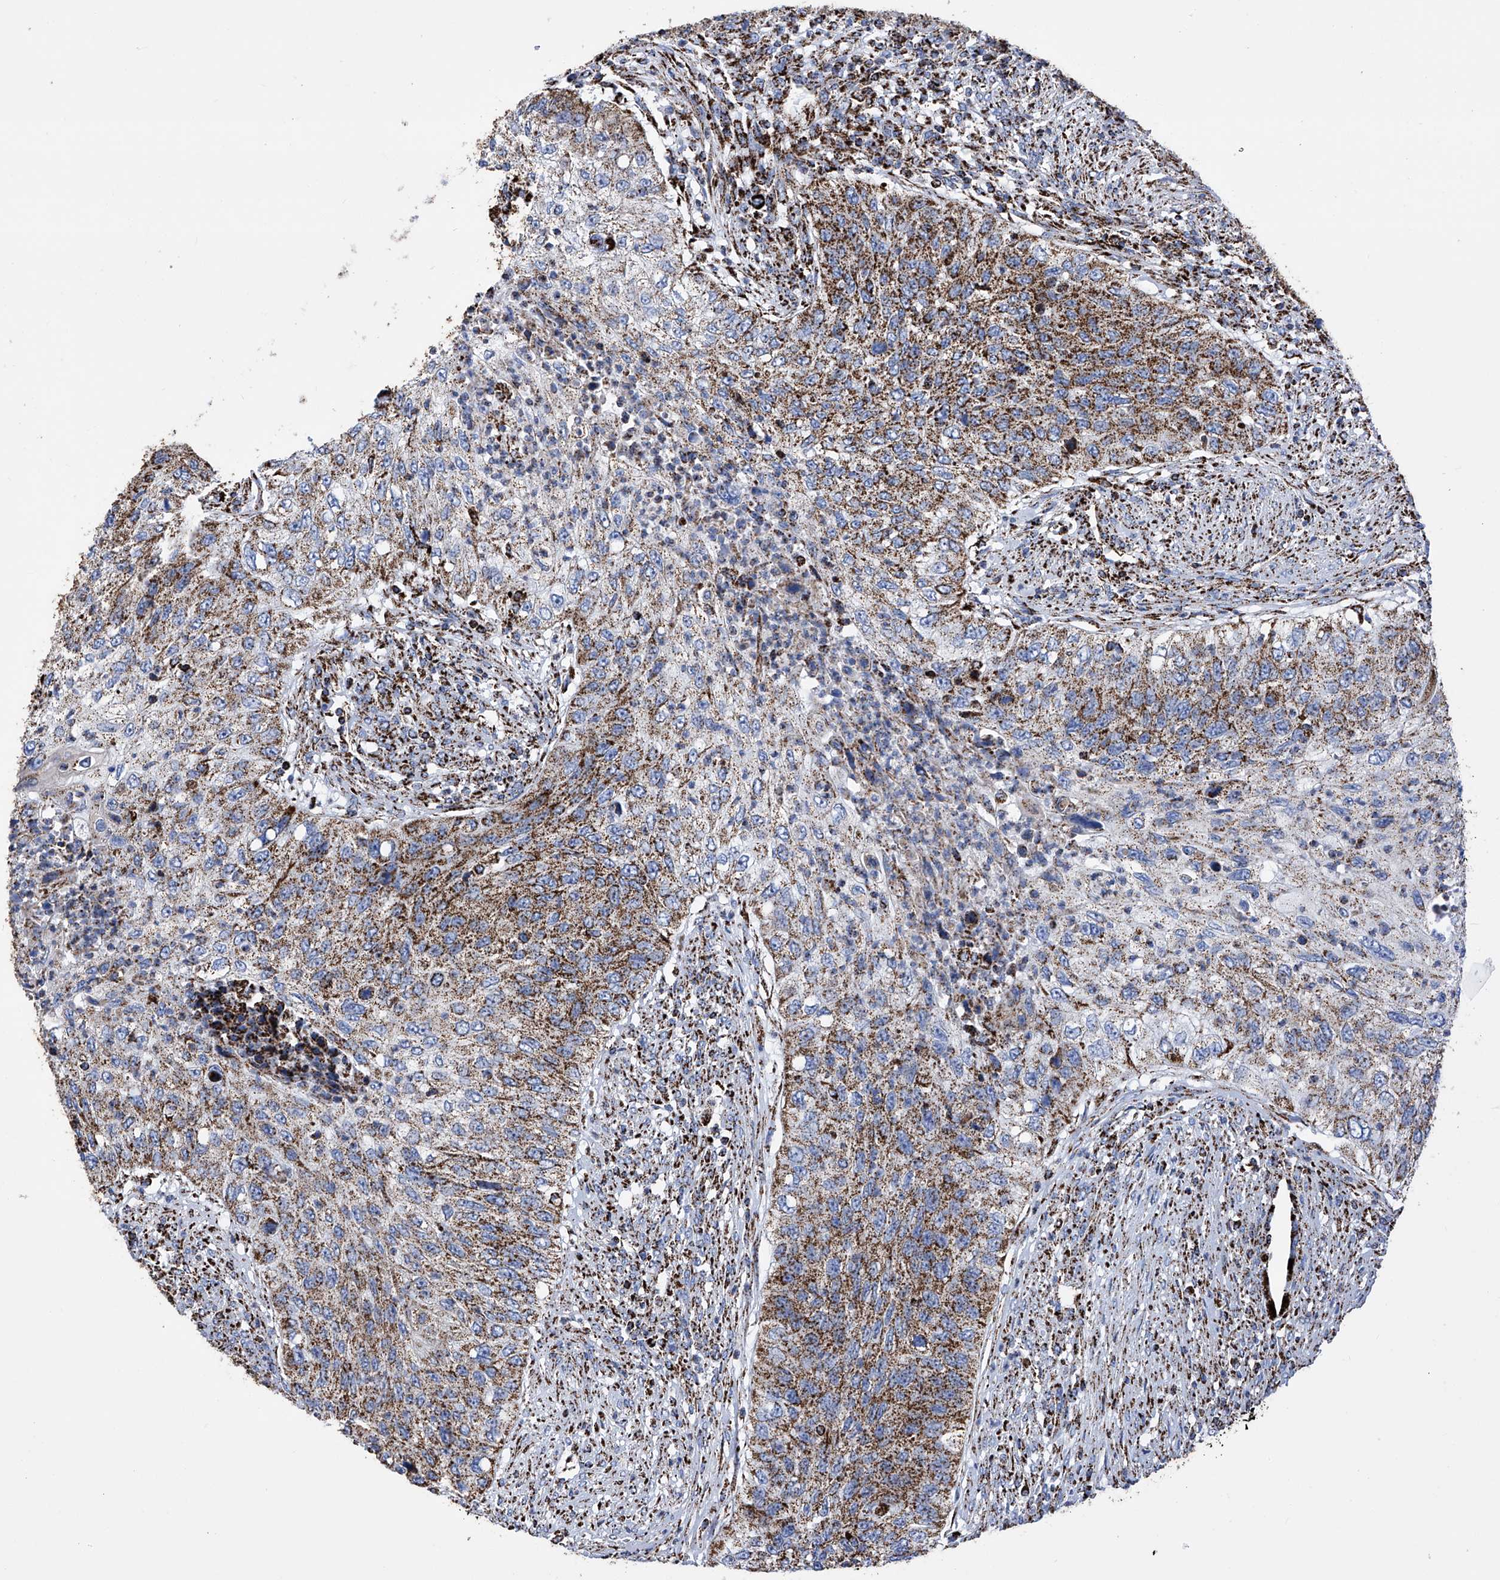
{"staining": {"intensity": "moderate", "quantity": ">75%", "location": "cytoplasmic/membranous"}, "tissue": "urothelial cancer", "cell_type": "Tumor cells", "image_type": "cancer", "snomed": [{"axis": "morphology", "description": "Urothelial carcinoma, High grade"}, {"axis": "topography", "description": "Urinary bladder"}], "caption": "Moderate cytoplasmic/membranous positivity is identified in approximately >75% of tumor cells in urothelial cancer.", "gene": "ATP5PF", "patient": {"sex": "female", "age": 60}}